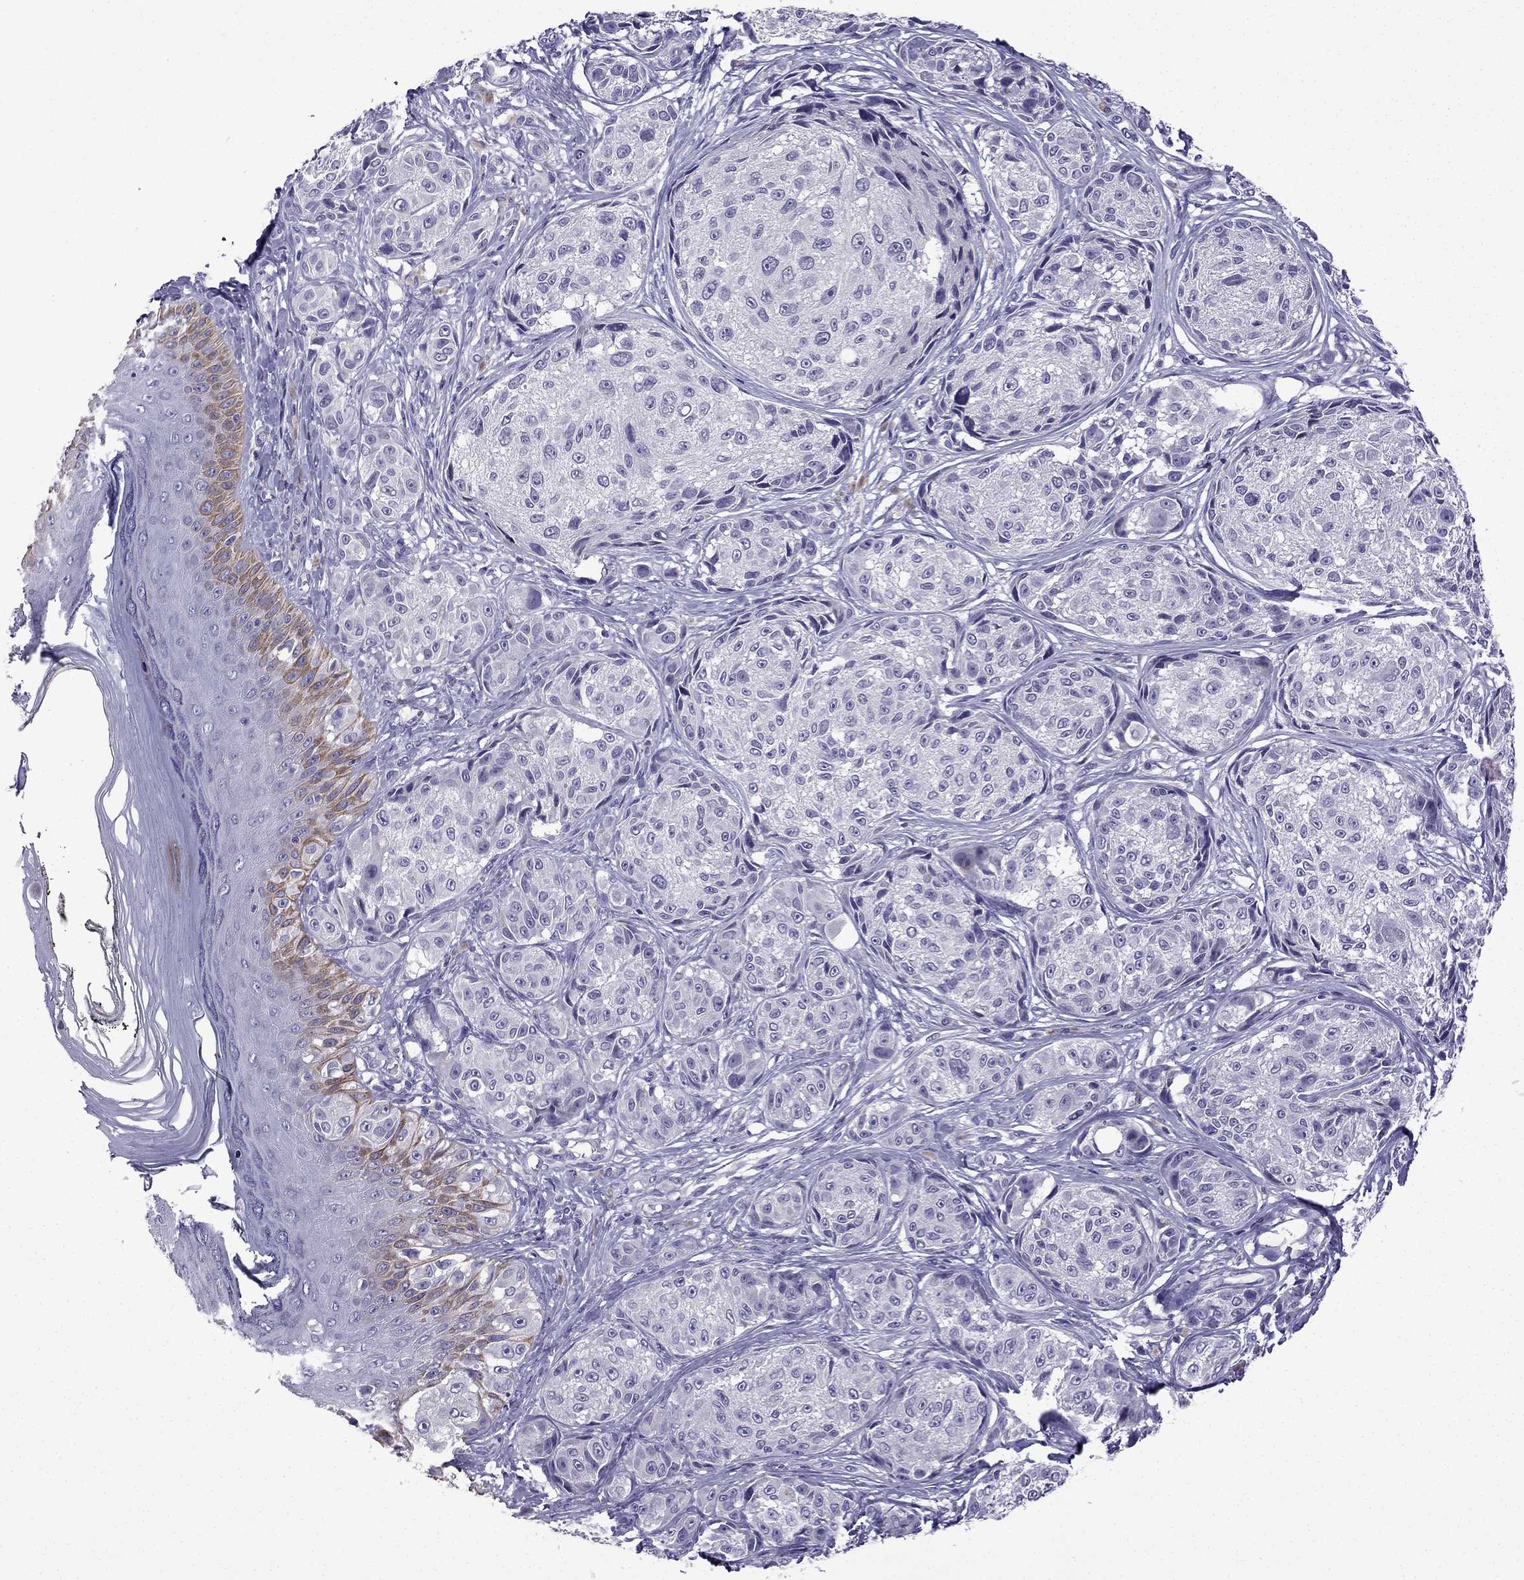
{"staining": {"intensity": "negative", "quantity": "none", "location": "none"}, "tissue": "melanoma", "cell_type": "Tumor cells", "image_type": "cancer", "snomed": [{"axis": "morphology", "description": "Malignant melanoma, NOS"}, {"axis": "topography", "description": "Skin"}], "caption": "DAB immunohistochemical staining of malignant melanoma displays no significant staining in tumor cells.", "gene": "TTN", "patient": {"sex": "male", "age": 61}}